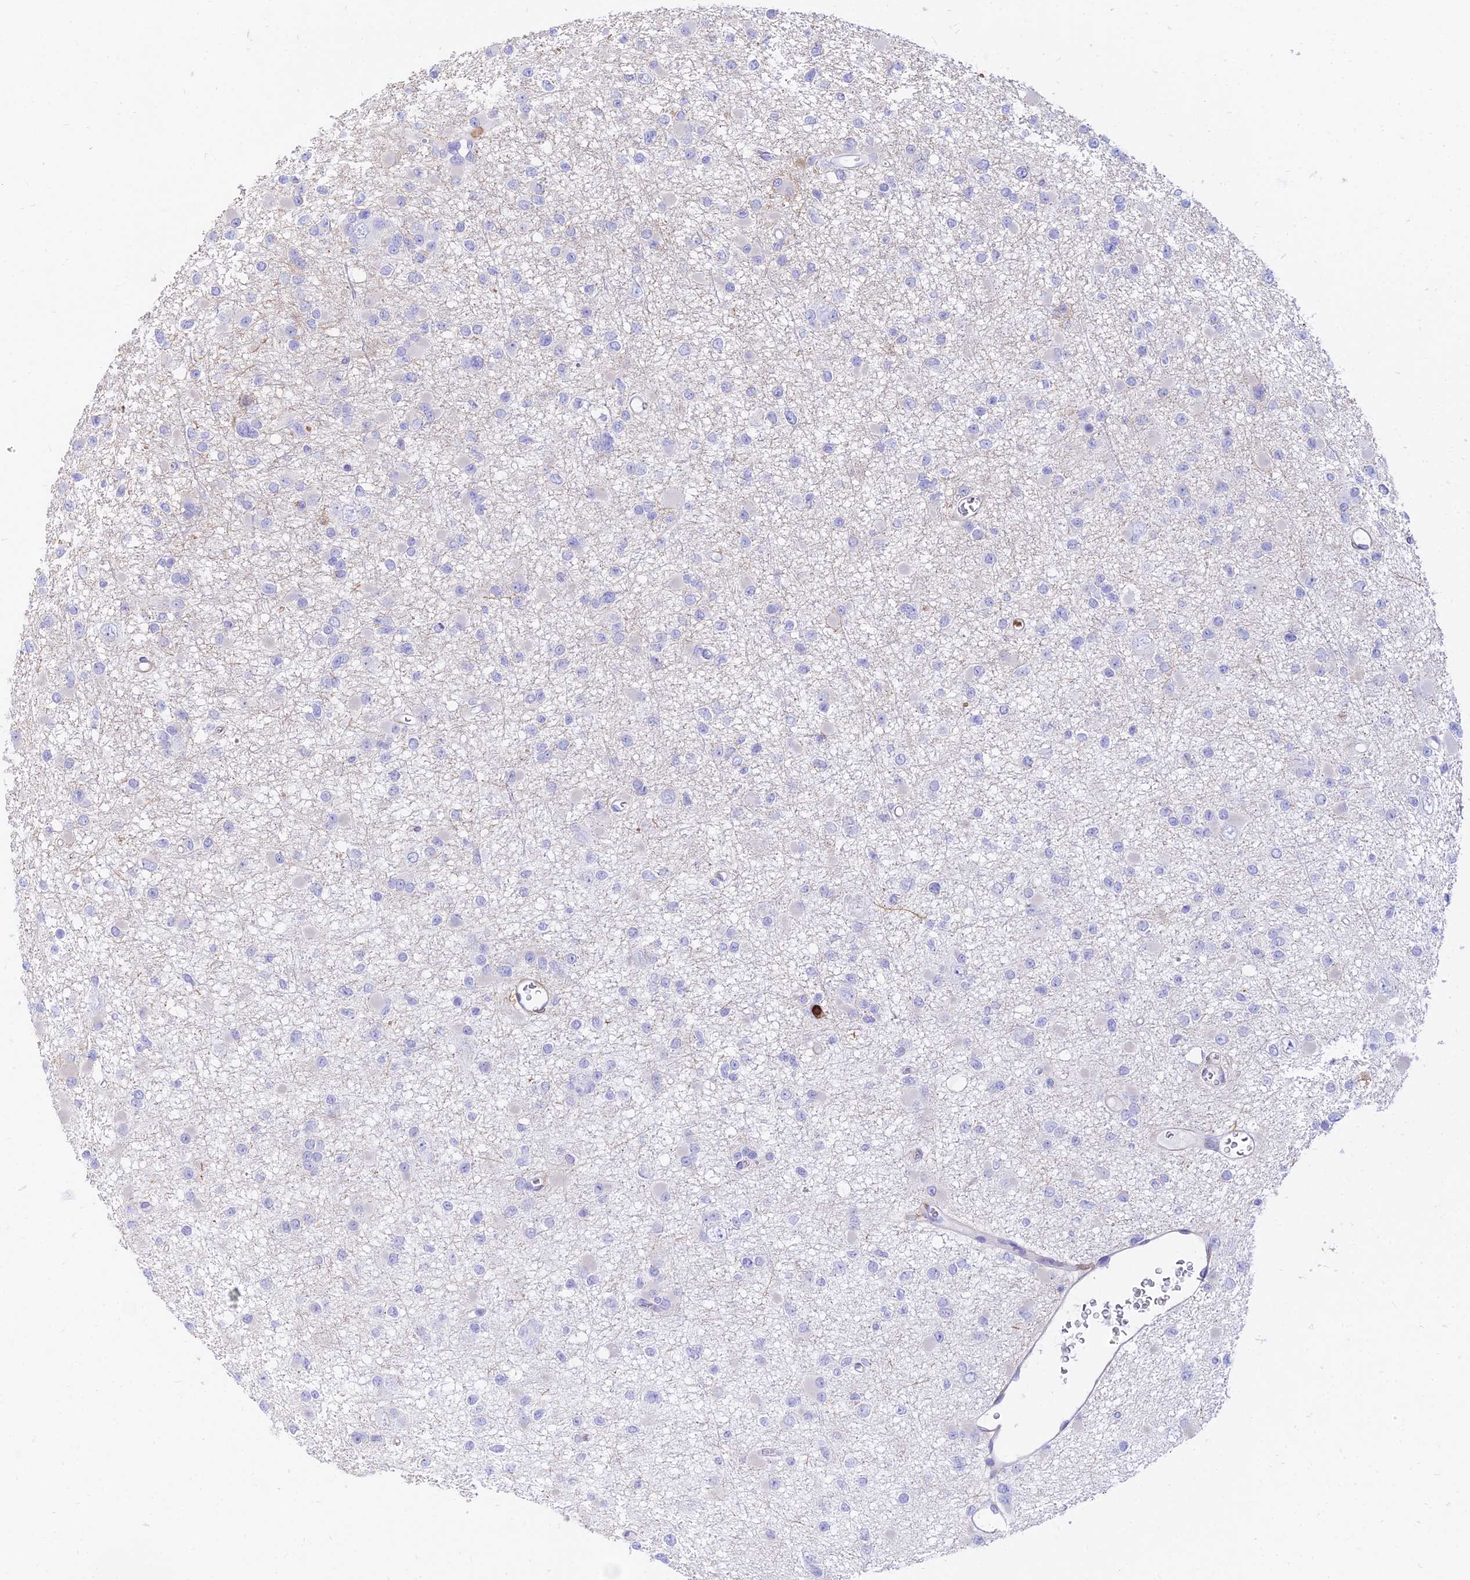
{"staining": {"intensity": "negative", "quantity": "none", "location": "none"}, "tissue": "glioma", "cell_type": "Tumor cells", "image_type": "cancer", "snomed": [{"axis": "morphology", "description": "Glioma, malignant, Low grade"}, {"axis": "topography", "description": "Brain"}], "caption": "The micrograph demonstrates no staining of tumor cells in glioma.", "gene": "SREK1IP1", "patient": {"sex": "female", "age": 22}}